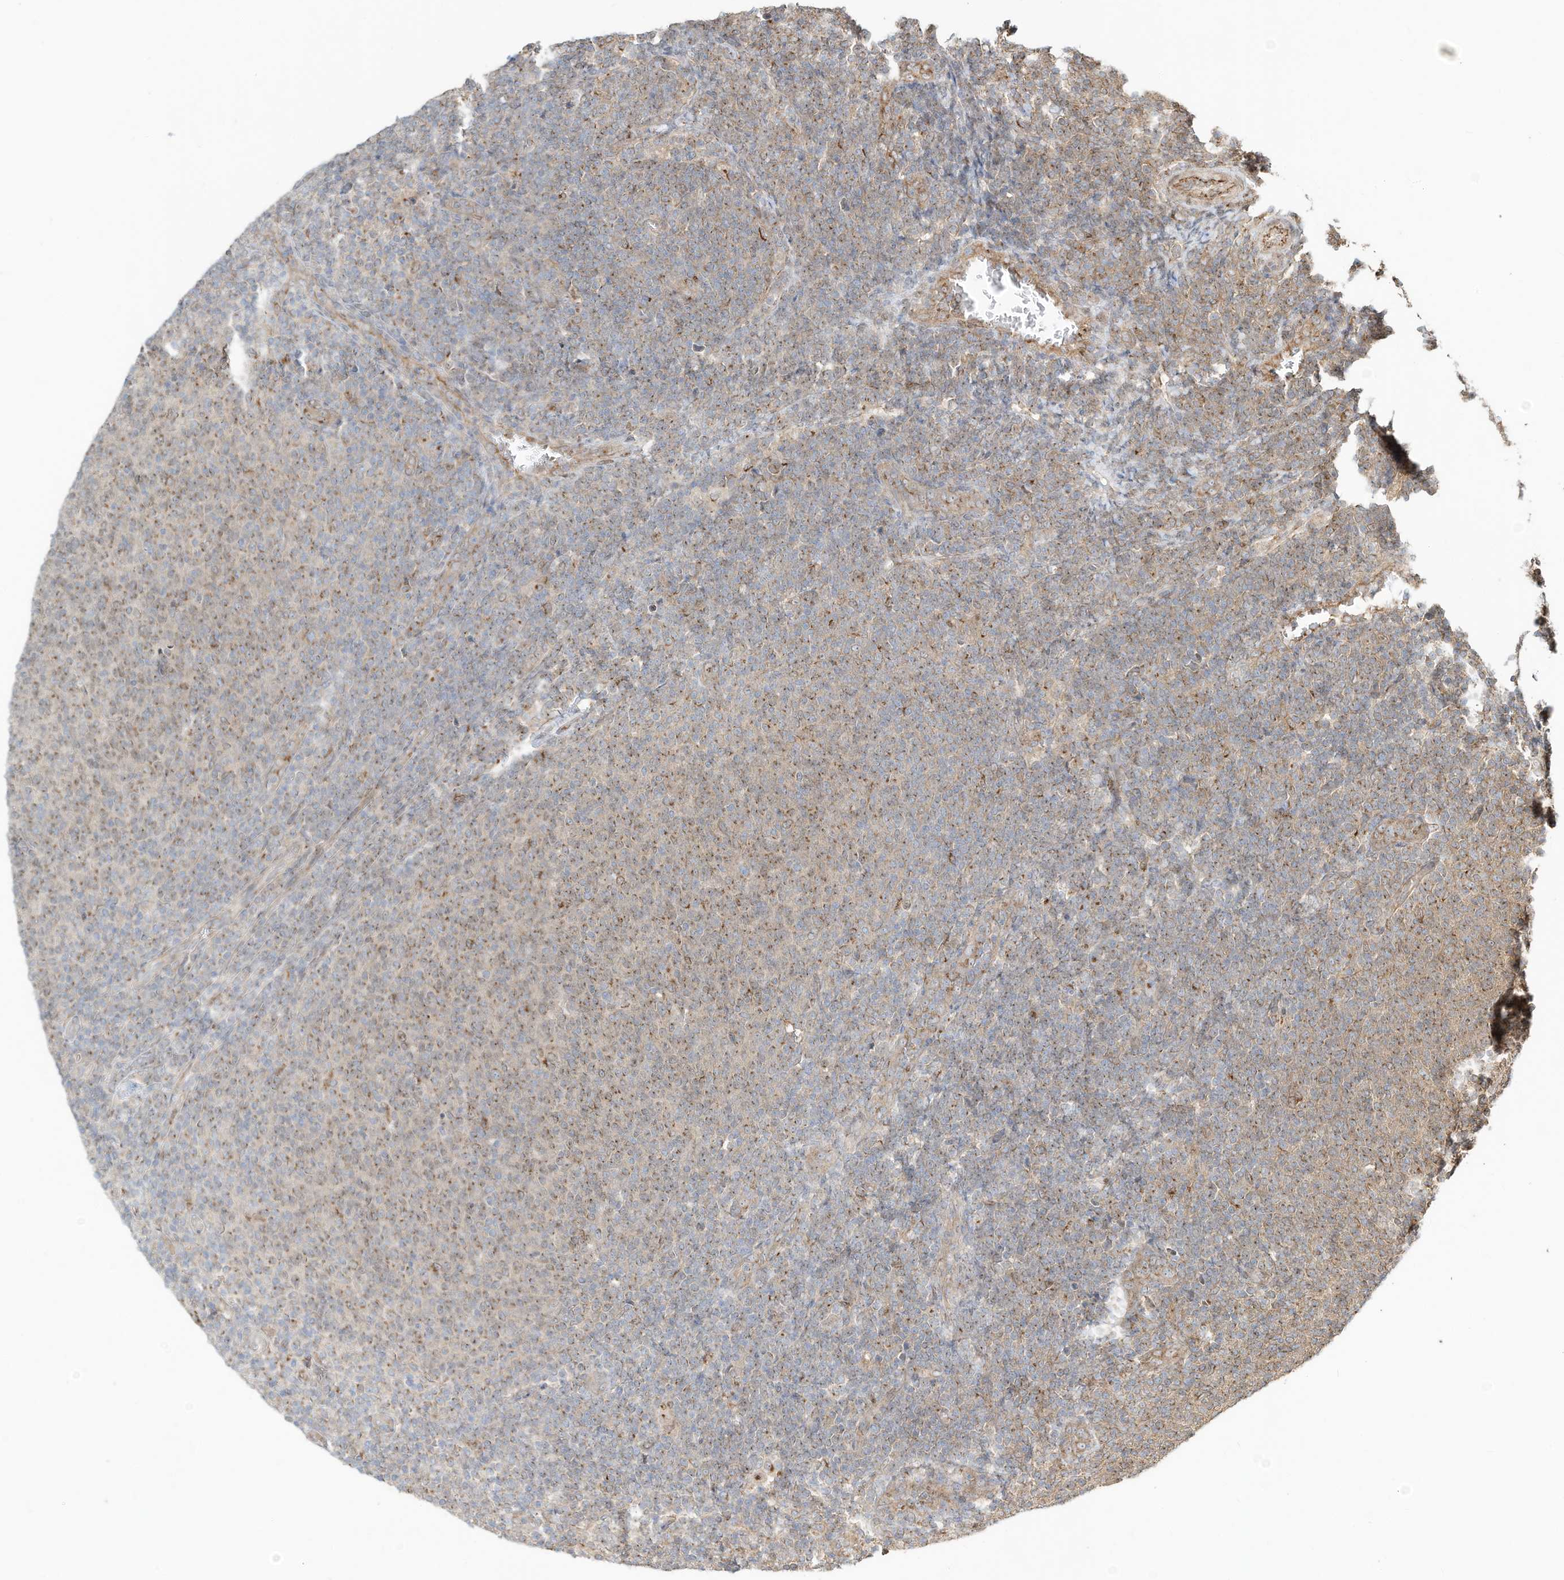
{"staining": {"intensity": "moderate", "quantity": "25%-75%", "location": "cytoplasmic/membranous"}, "tissue": "lymphoma", "cell_type": "Tumor cells", "image_type": "cancer", "snomed": [{"axis": "morphology", "description": "Malignant lymphoma, non-Hodgkin's type, Low grade"}, {"axis": "topography", "description": "Lymph node"}], "caption": "Protein expression analysis of lymphoma reveals moderate cytoplasmic/membranous staining in about 25%-75% of tumor cells.", "gene": "CUX1", "patient": {"sex": "male", "age": 66}}